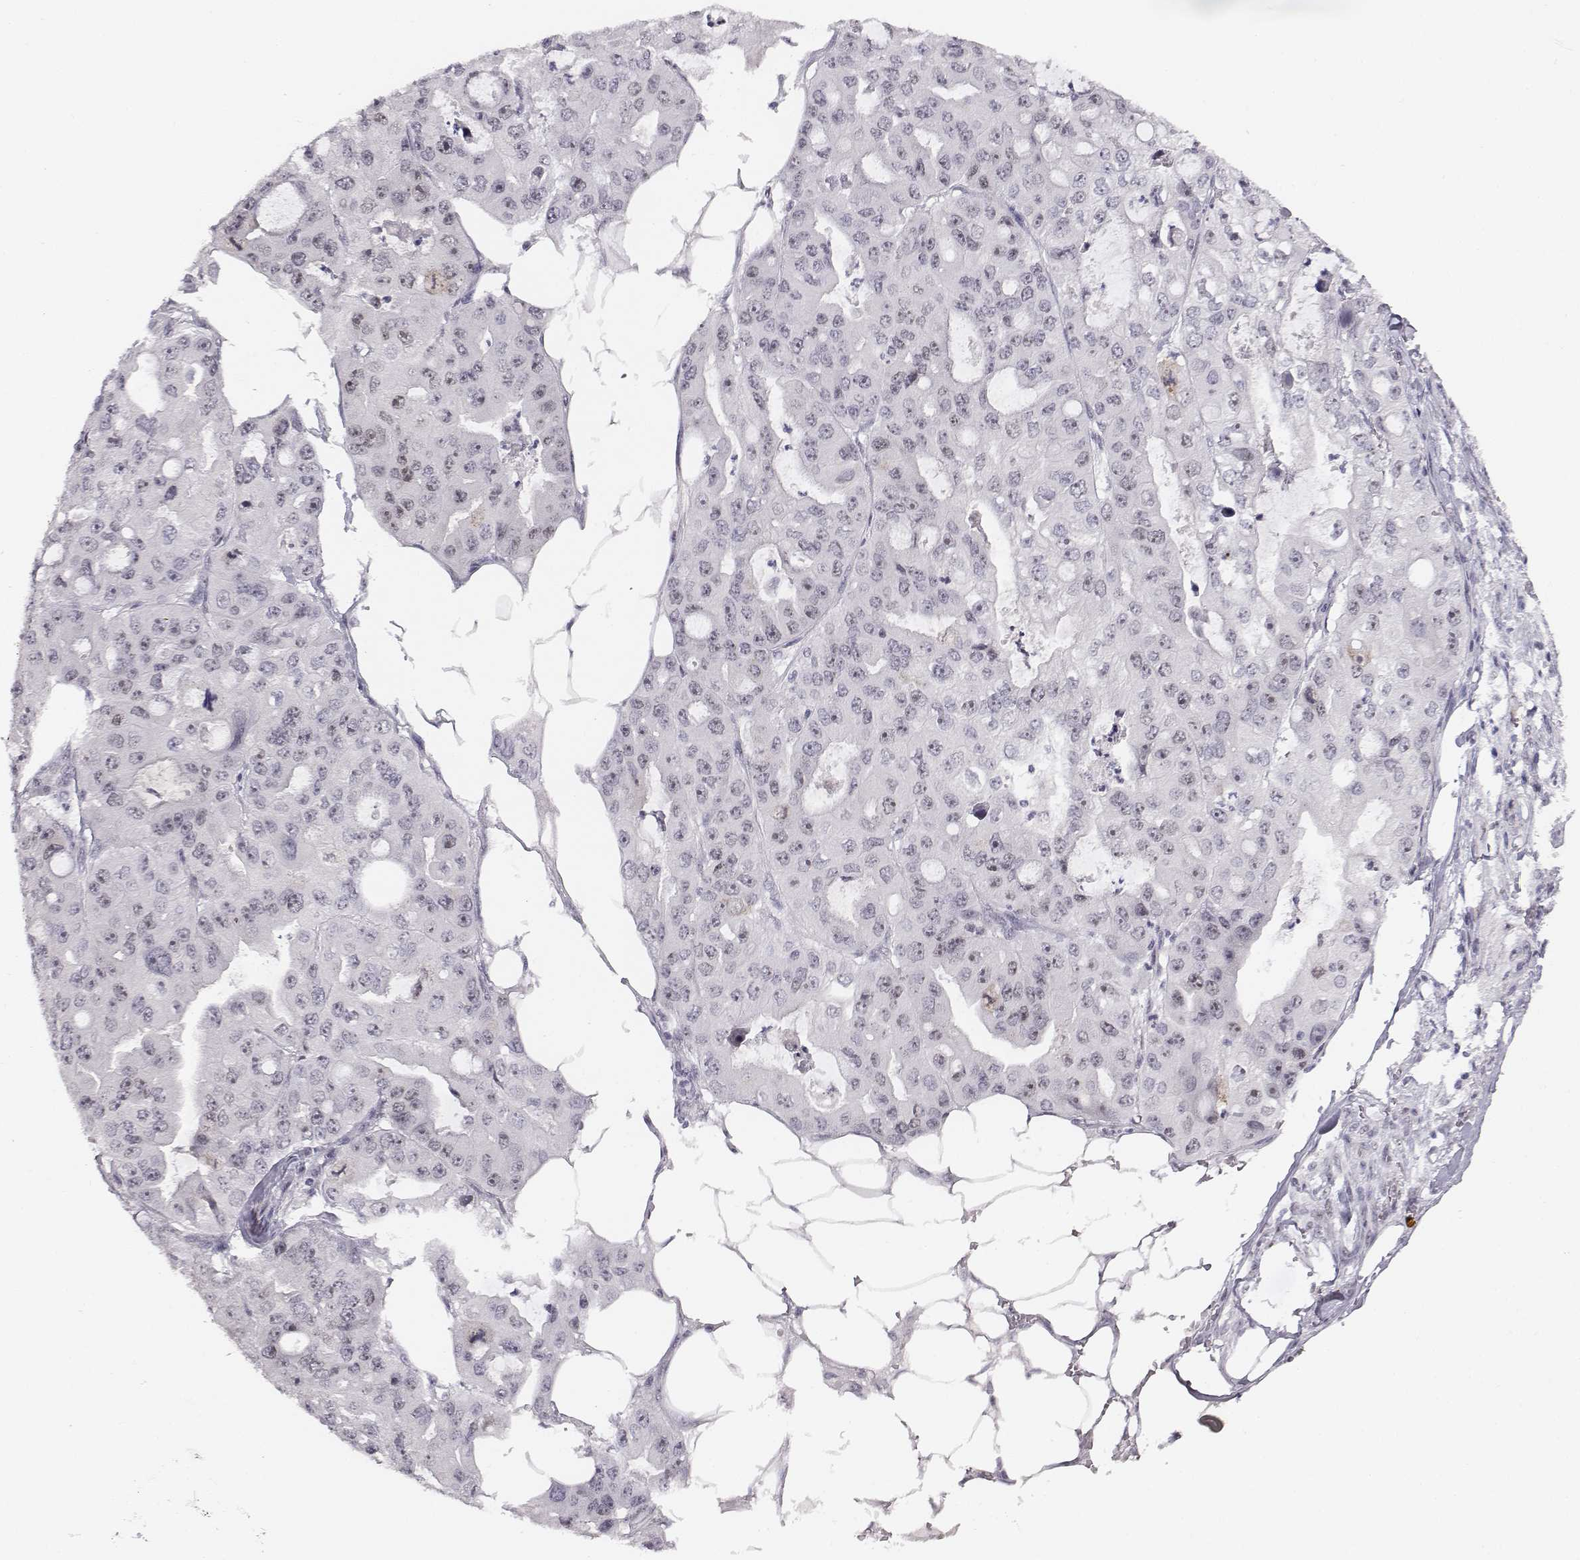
{"staining": {"intensity": "negative", "quantity": "none", "location": "none"}, "tissue": "ovarian cancer", "cell_type": "Tumor cells", "image_type": "cancer", "snomed": [{"axis": "morphology", "description": "Cystadenocarcinoma, serous, NOS"}, {"axis": "topography", "description": "Ovary"}], "caption": "Image shows no protein staining in tumor cells of ovarian cancer (serous cystadenocarcinoma) tissue.", "gene": "NIFK", "patient": {"sex": "female", "age": 56}}